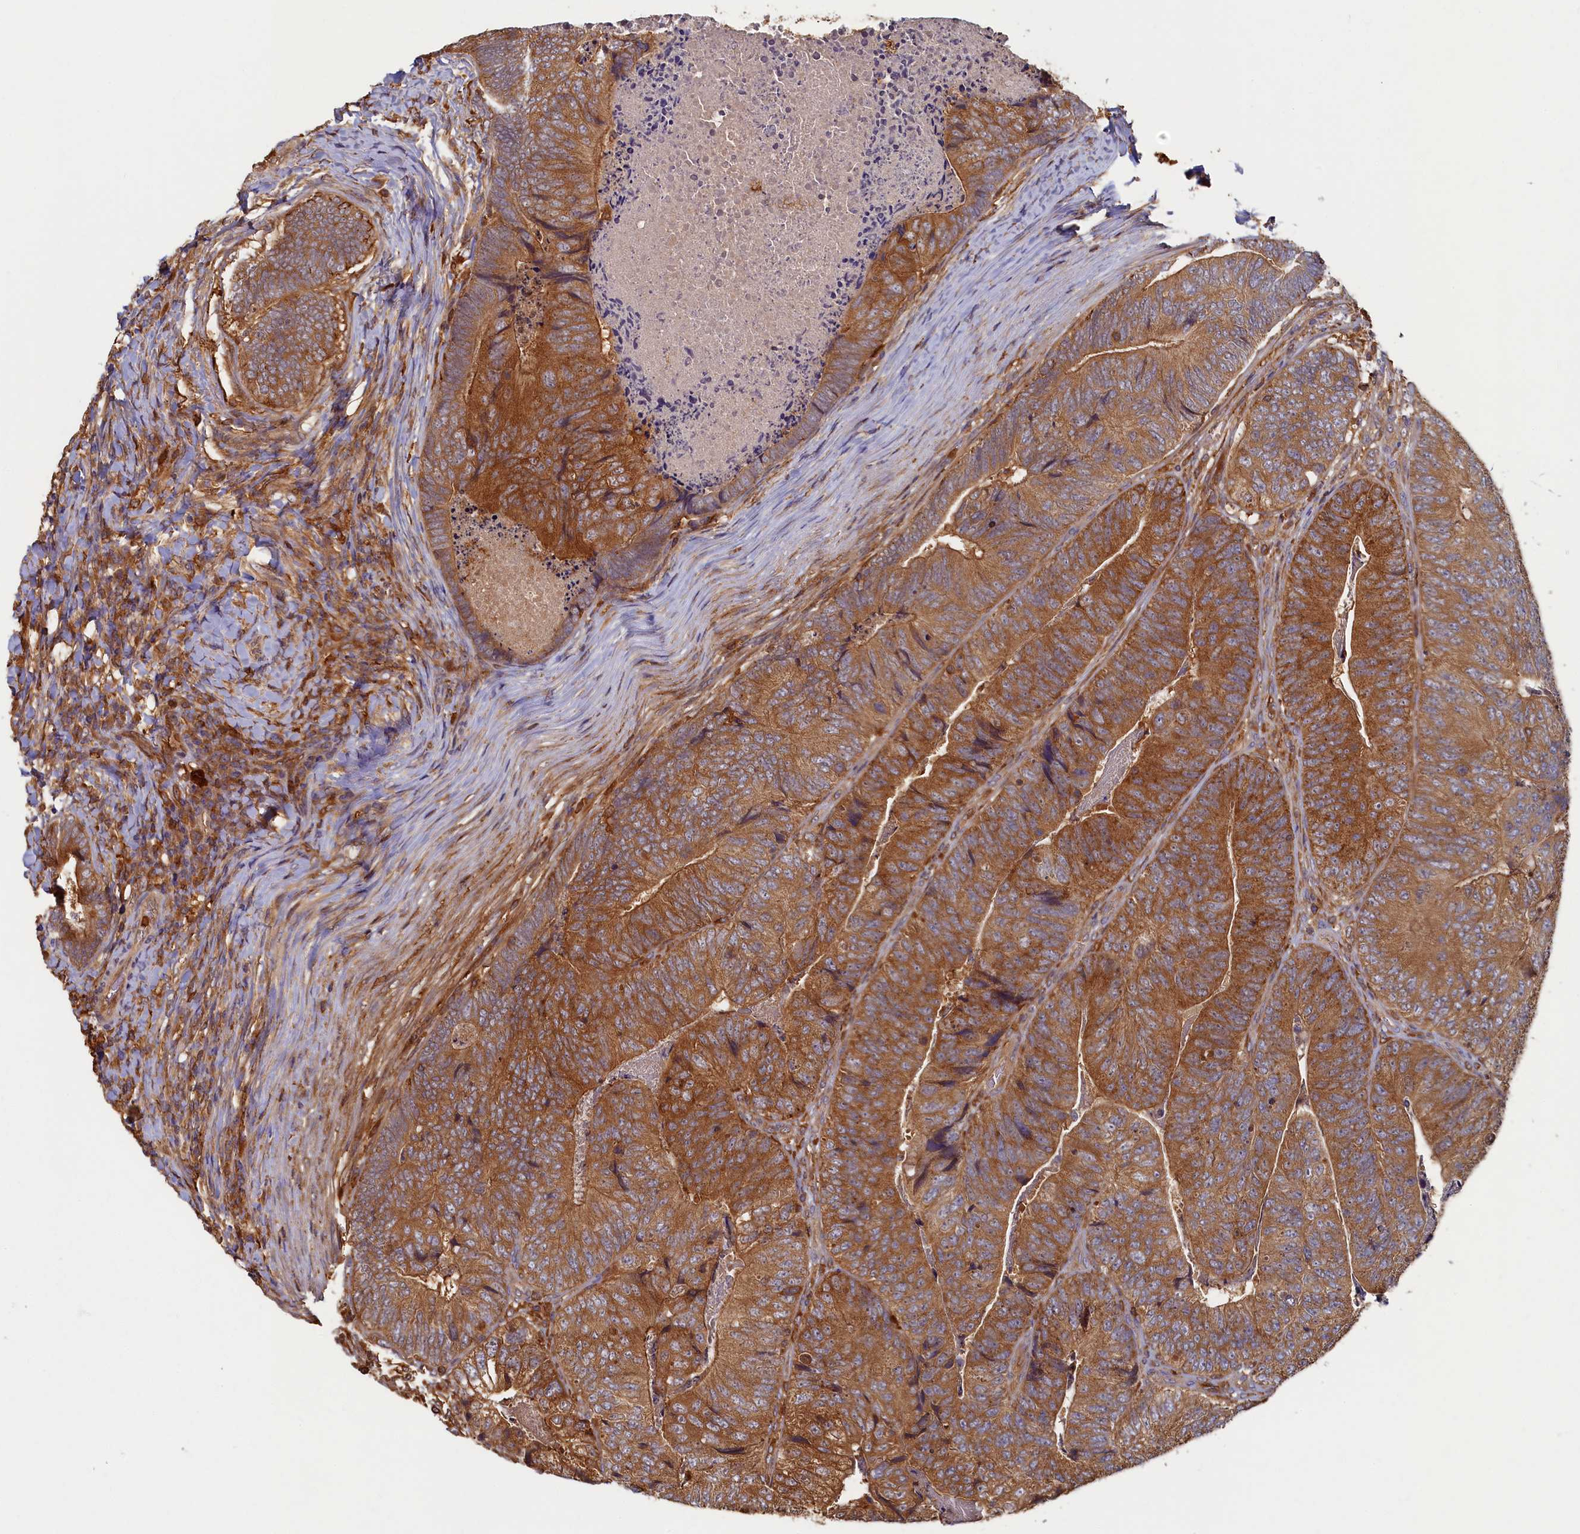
{"staining": {"intensity": "strong", "quantity": ">75%", "location": "cytoplasmic/membranous"}, "tissue": "colorectal cancer", "cell_type": "Tumor cells", "image_type": "cancer", "snomed": [{"axis": "morphology", "description": "Adenocarcinoma, NOS"}, {"axis": "topography", "description": "Colon"}], "caption": "Protein analysis of colorectal cancer tissue exhibits strong cytoplasmic/membranous staining in about >75% of tumor cells.", "gene": "TIMM8B", "patient": {"sex": "female", "age": 67}}